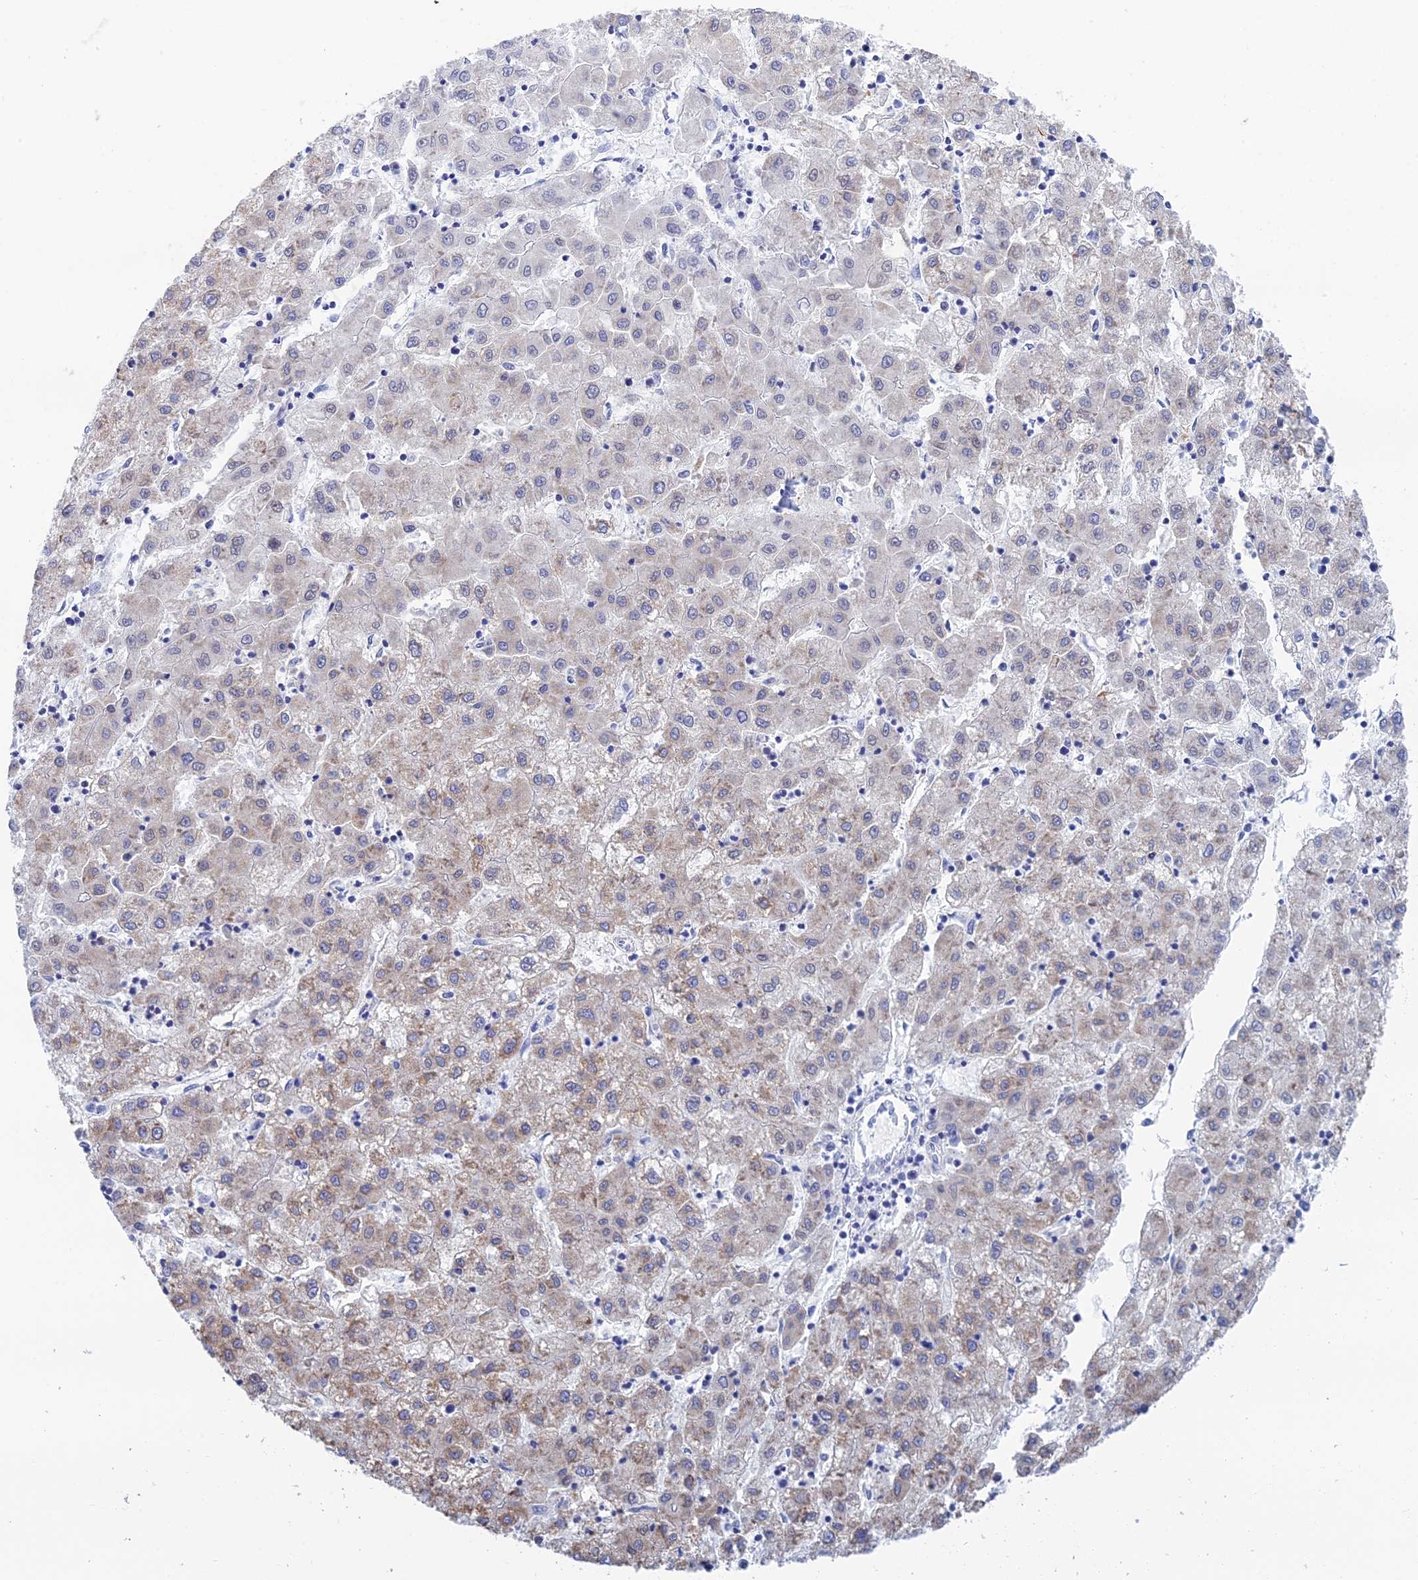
{"staining": {"intensity": "moderate", "quantity": "25%-75%", "location": "cytoplasmic/membranous"}, "tissue": "liver cancer", "cell_type": "Tumor cells", "image_type": "cancer", "snomed": [{"axis": "morphology", "description": "Carcinoma, Hepatocellular, NOS"}, {"axis": "topography", "description": "Liver"}], "caption": "IHC staining of hepatocellular carcinoma (liver), which displays medium levels of moderate cytoplasmic/membranous positivity in approximately 25%-75% of tumor cells indicating moderate cytoplasmic/membranous protein staining. The staining was performed using DAB (3,3'-diaminobenzidine) (brown) for protein detection and nuclei were counterstained in hematoxylin (blue).", "gene": "CFAP210", "patient": {"sex": "male", "age": 72}}